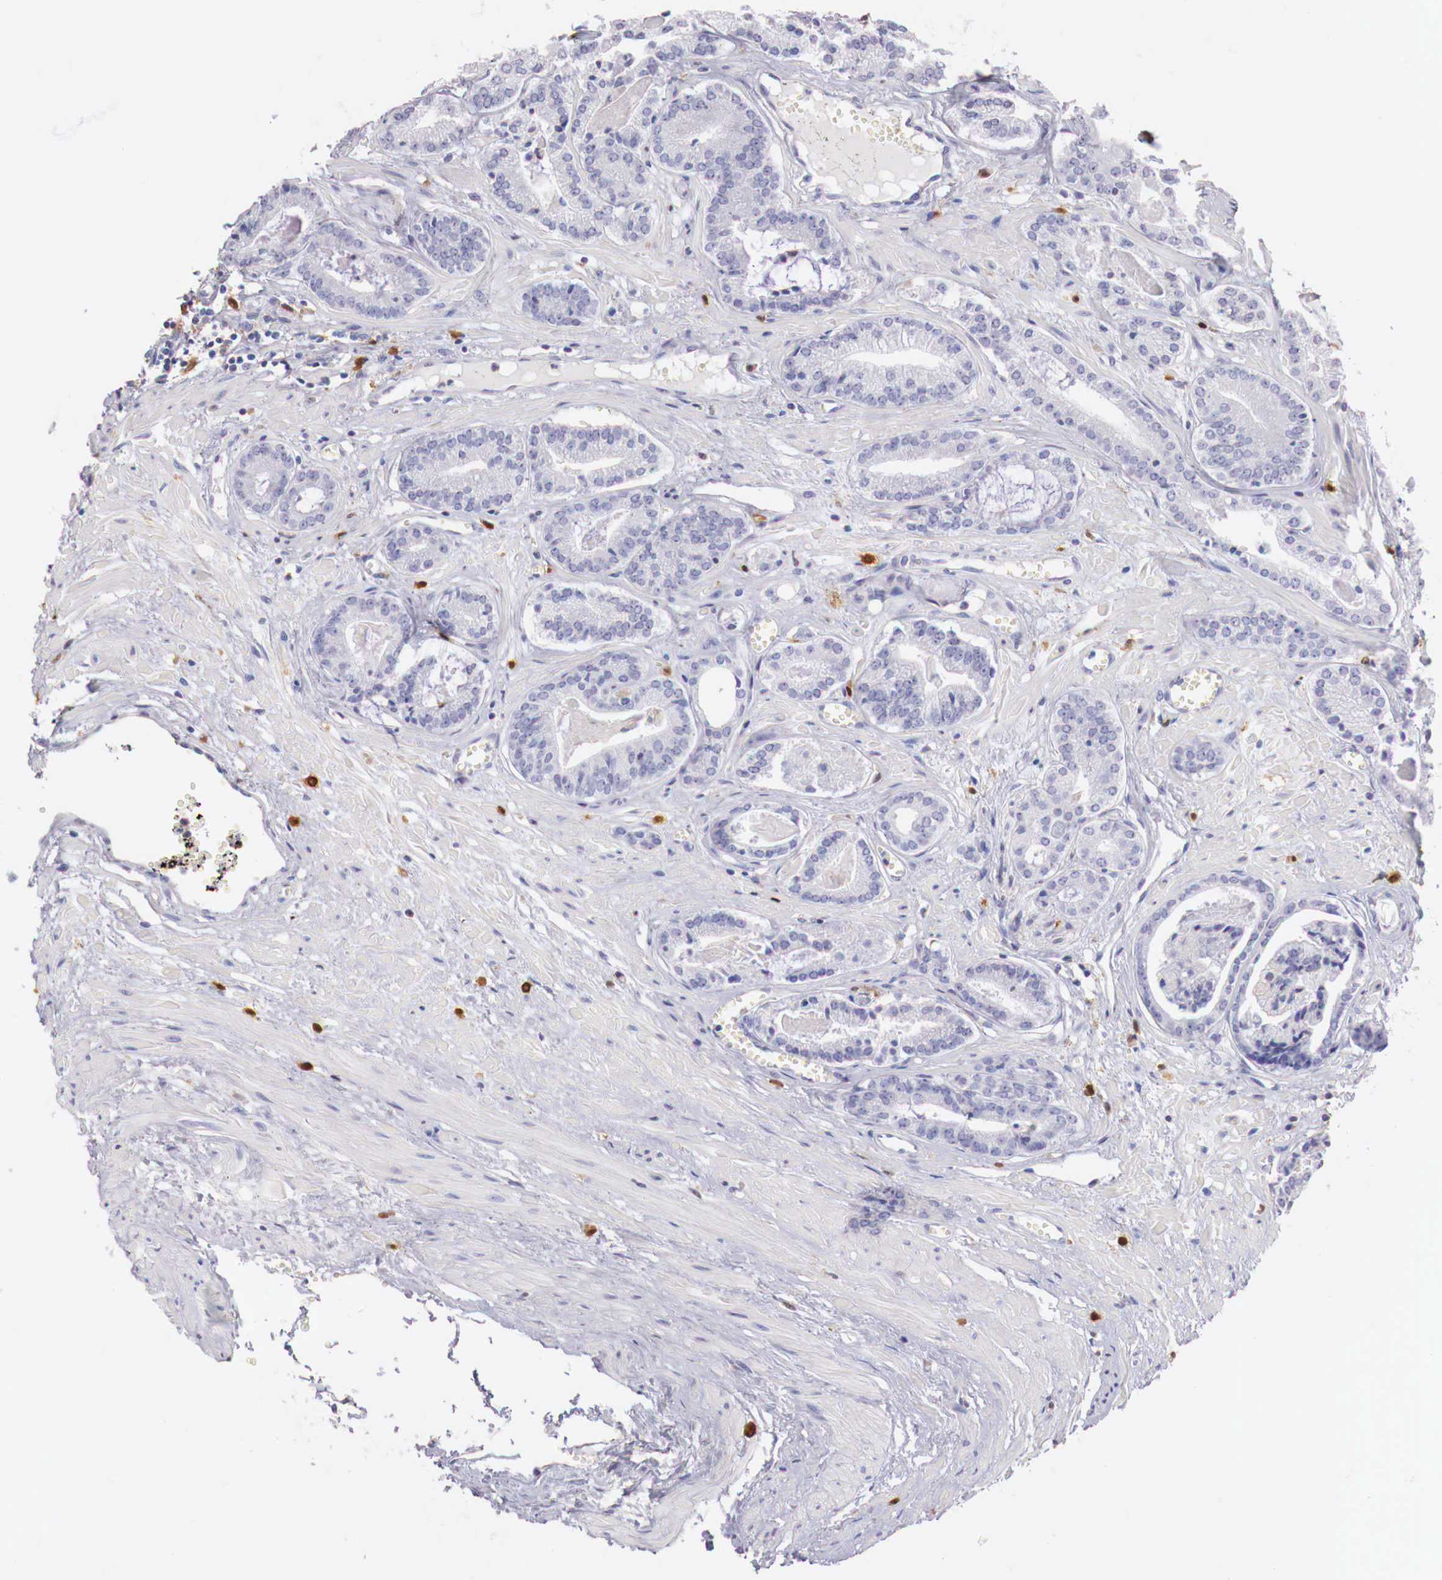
{"staining": {"intensity": "negative", "quantity": "none", "location": "none"}, "tissue": "prostate cancer", "cell_type": "Tumor cells", "image_type": "cancer", "snomed": [{"axis": "morphology", "description": "Adenocarcinoma, High grade"}, {"axis": "topography", "description": "Prostate"}], "caption": "This is an immunohistochemistry image of human adenocarcinoma (high-grade) (prostate). There is no expression in tumor cells.", "gene": "RENBP", "patient": {"sex": "male", "age": 56}}